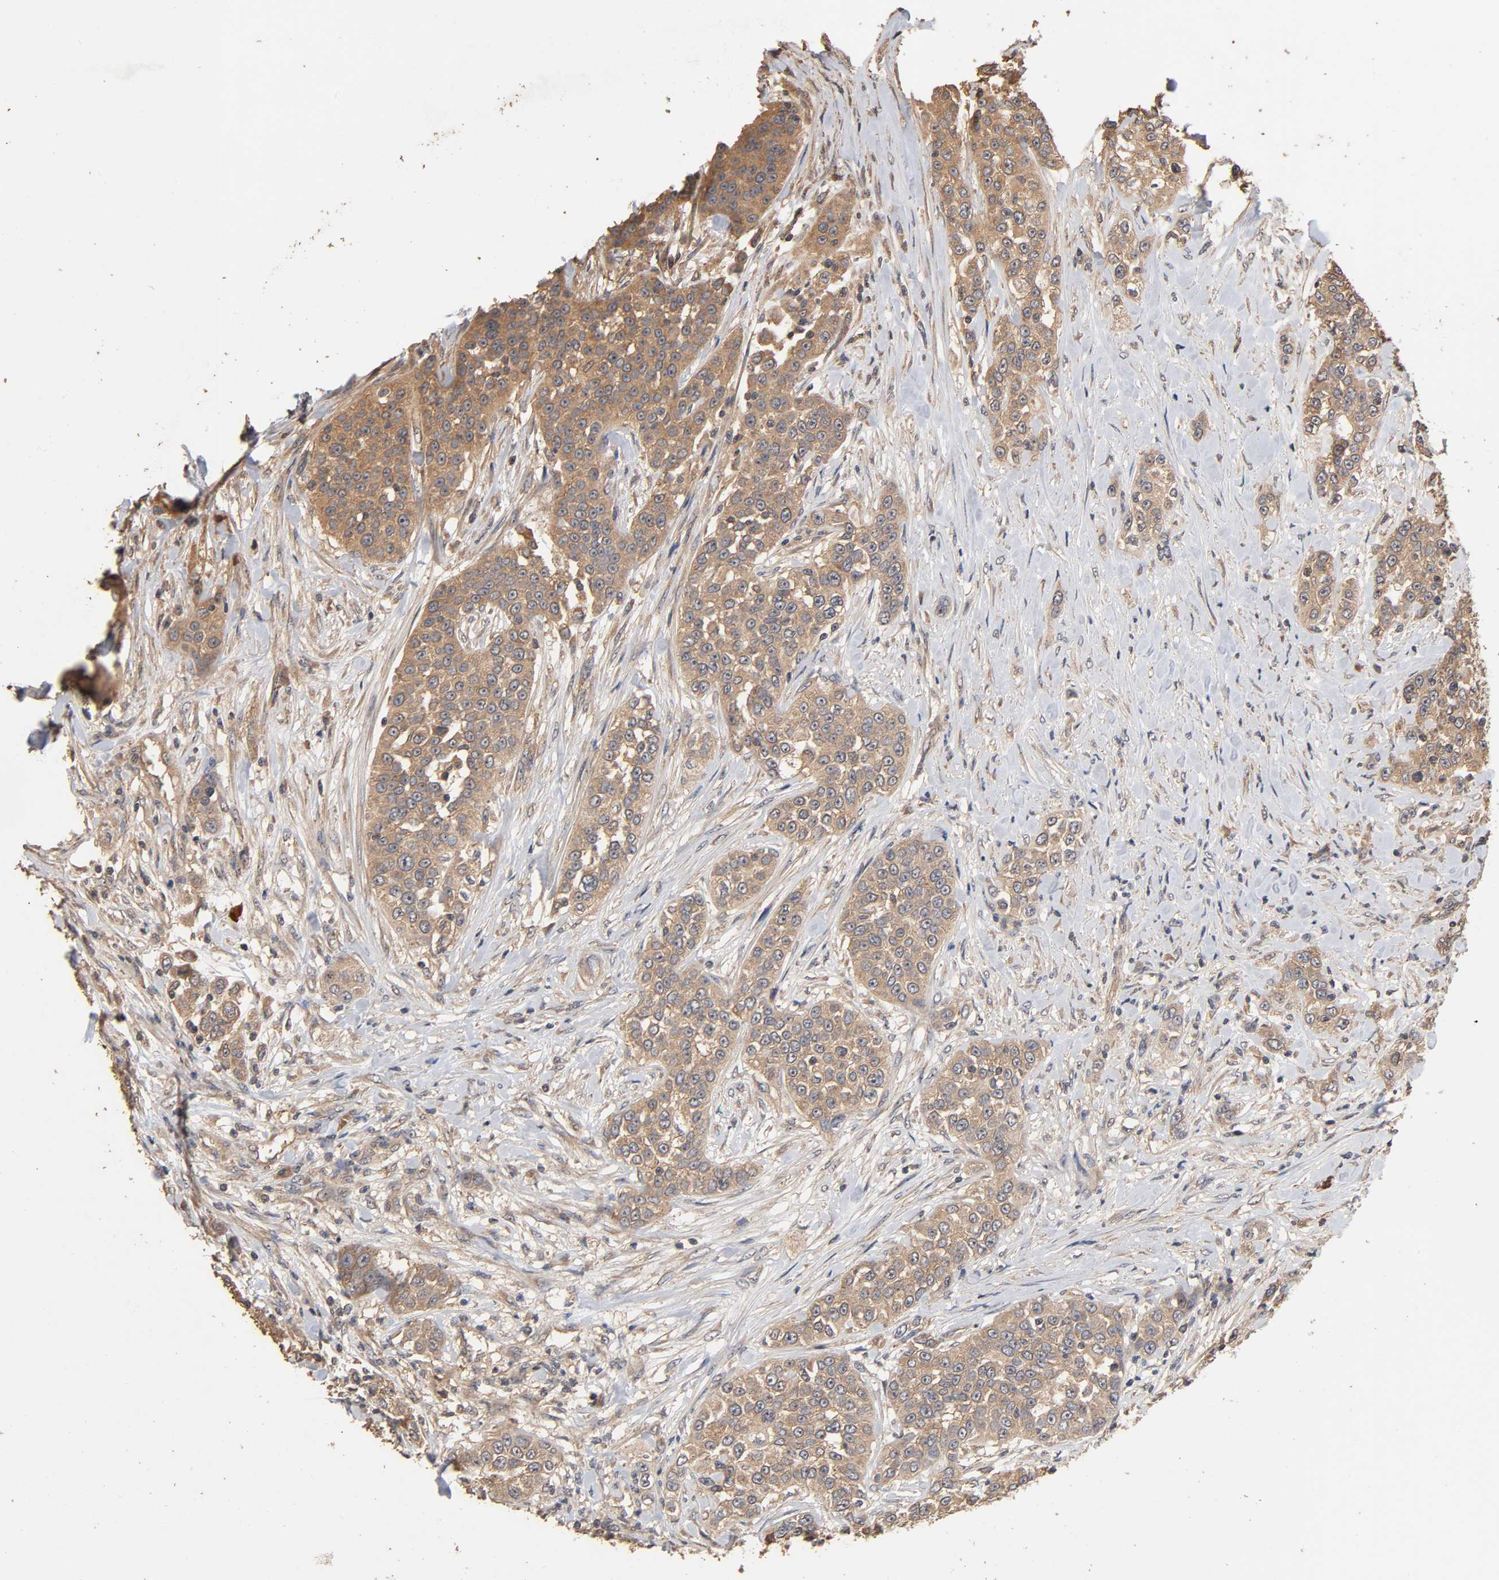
{"staining": {"intensity": "moderate", "quantity": ">75%", "location": "cytoplasmic/membranous"}, "tissue": "urothelial cancer", "cell_type": "Tumor cells", "image_type": "cancer", "snomed": [{"axis": "morphology", "description": "Urothelial carcinoma, High grade"}, {"axis": "topography", "description": "Urinary bladder"}], "caption": "Immunohistochemistry (IHC) micrograph of human high-grade urothelial carcinoma stained for a protein (brown), which demonstrates medium levels of moderate cytoplasmic/membranous expression in about >75% of tumor cells.", "gene": "ARHGEF7", "patient": {"sex": "female", "age": 80}}